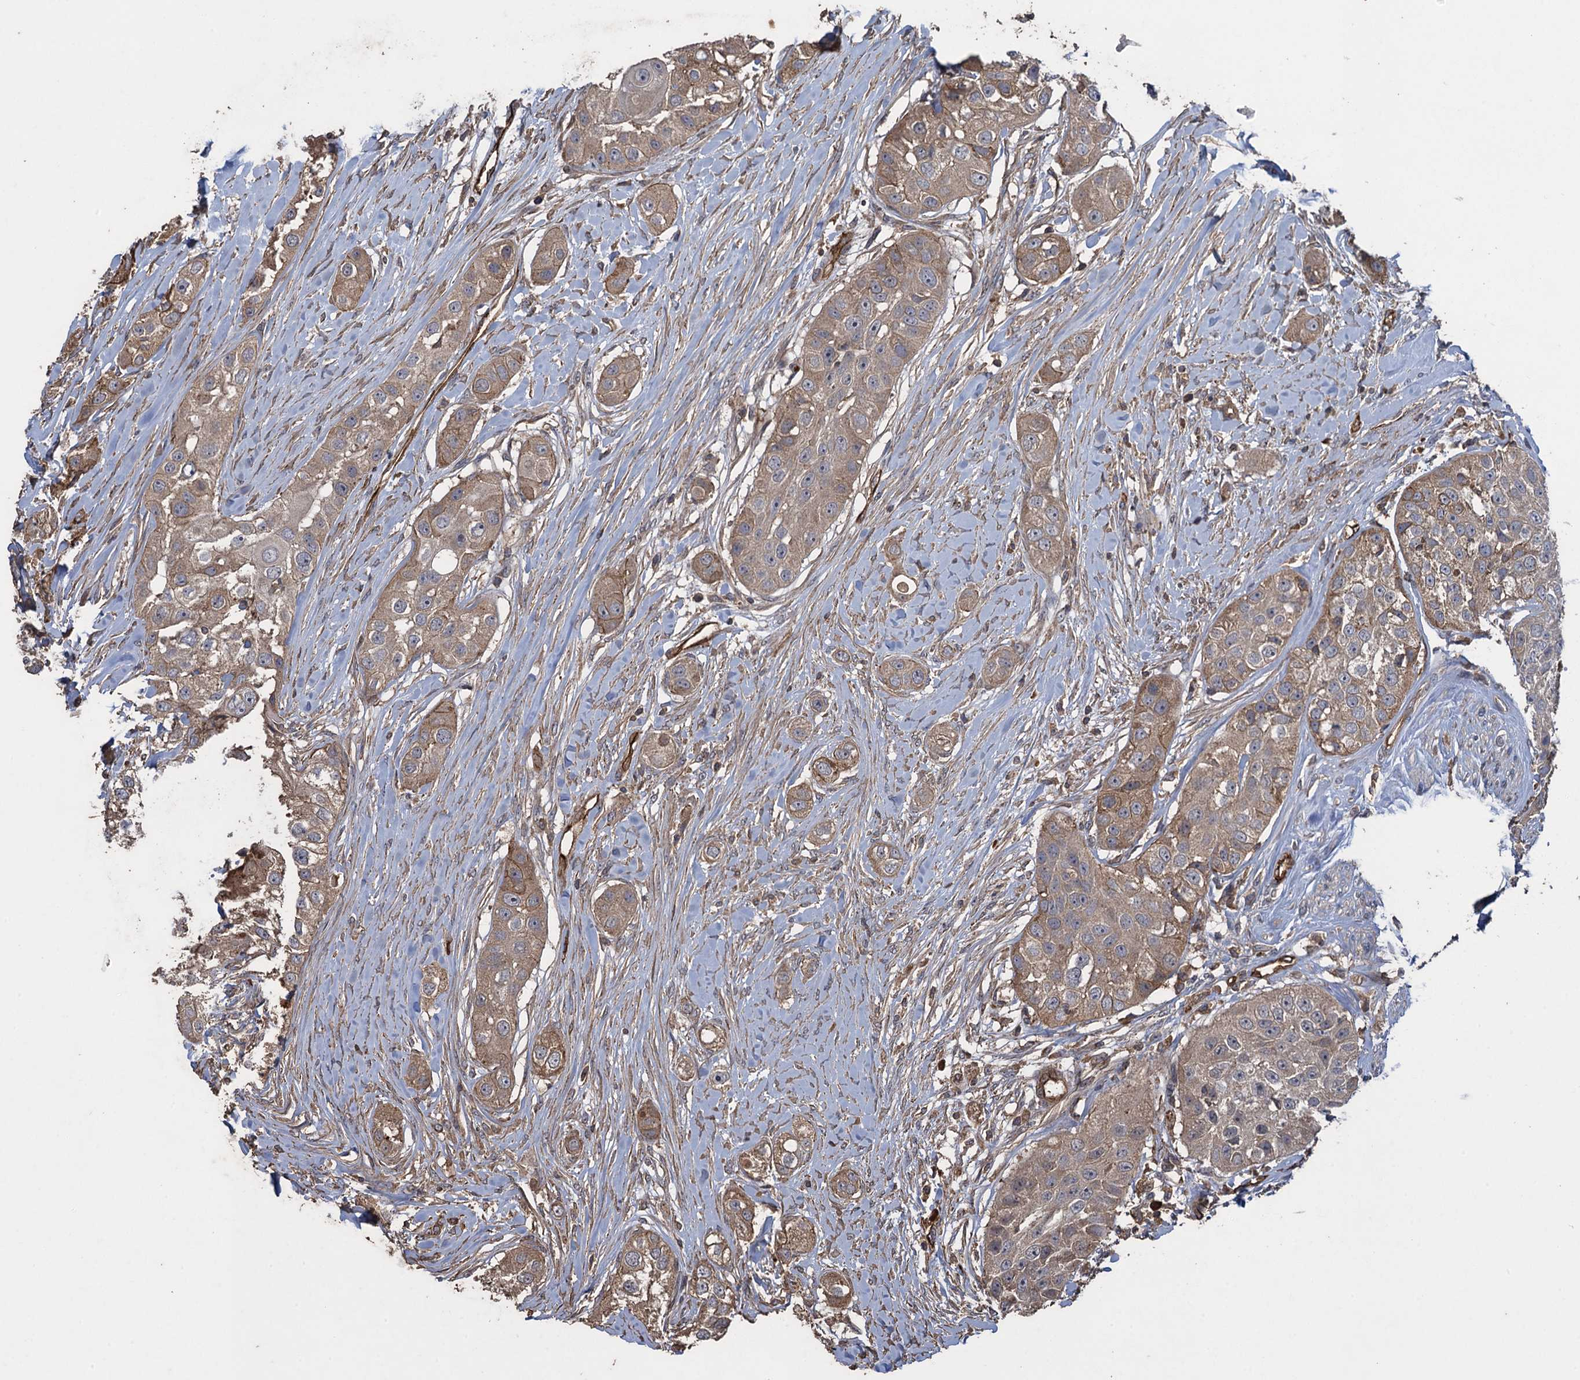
{"staining": {"intensity": "moderate", "quantity": ">75%", "location": "cytoplasmic/membranous"}, "tissue": "head and neck cancer", "cell_type": "Tumor cells", "image_type": "cancer", "snomed": [{"axis": "morphology", "description": "Normal tissue, NOS"}, {"axis": "morphology", "description": "Squamous cell carcinoma, NOS"}, {"axis": "topography", "description": "Skeletal muscle"}, {"axis": "topography", "description": "Head-Neck"}], "caption": "Protein staining reveals moderate cytoplasmic/membranous staining in about >75% of tumor cells in squamous cell carcinoma (head and neck). The protein is shown in brown color, while the nuclei are stained blue.", "gene": "TXNDC11", "patient": {"sex": "male", "age": 51}}